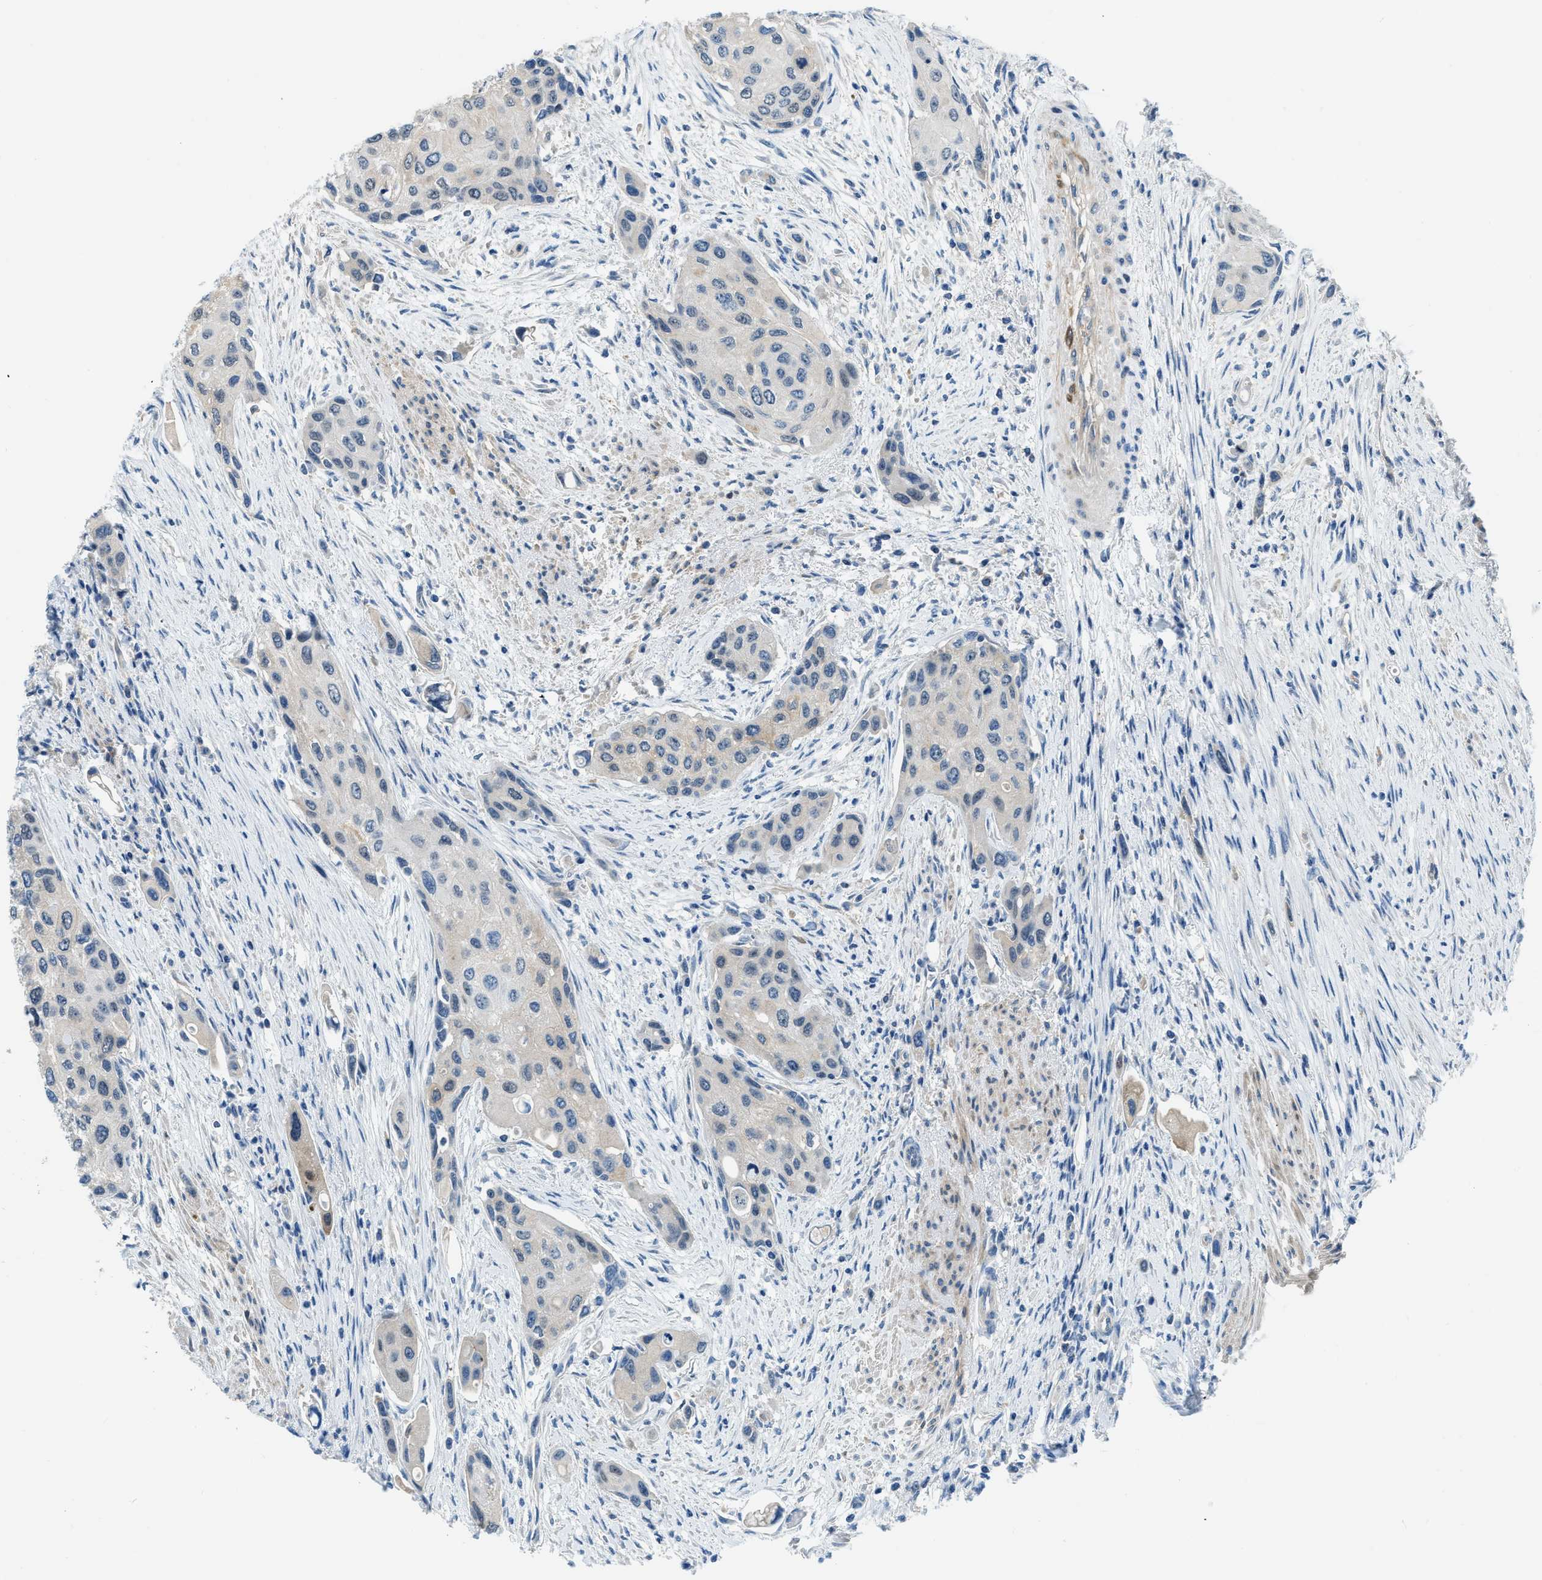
{"staining": {"intensity": "weak", "quantity": "<25%", "location": "cytoplasmic/membranous"}, "tissue": "urothelial cancer", "cell_type": "Tumor cells", "image_type": "cancer", "snomed": [{"axis": "morphology", "description": "Urothelial carcinoma, High grade"}, {"axis": "topography", "description": "Urinary bladder"}], "caption": "Tumor cells are negative for protein expression in human urothelial carcinoma (high-grade).", "gene": "PFKP", "patient": {"sex": "female", "age": 56}}